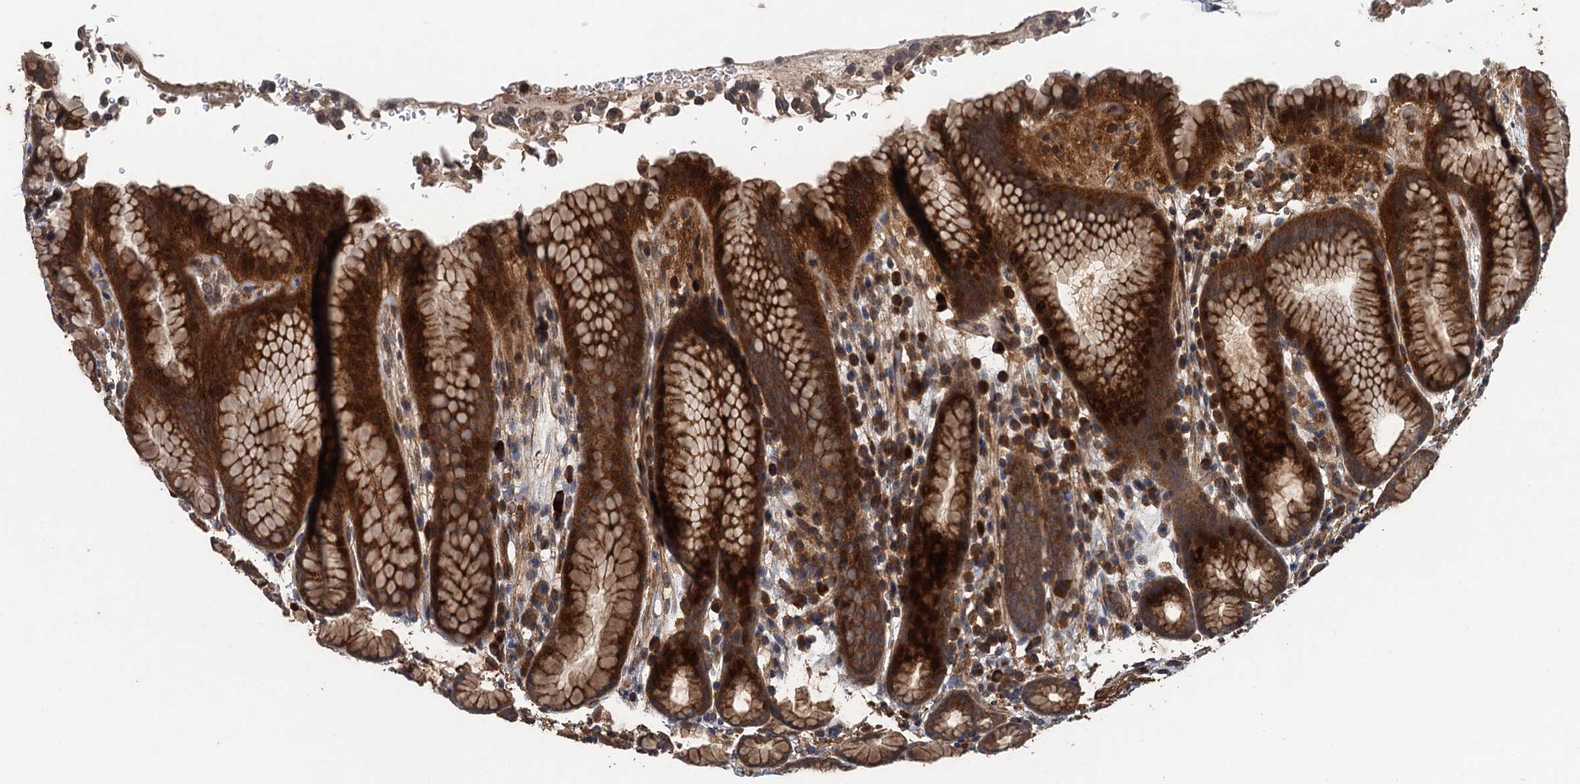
{"staining": {"intensity": "strong", "quantity": ">75%", "location": "cytoplasmic/membranous"}, "tissue": "stomach", "cell_type": "Glandular cells", "image_type": "normal", "snomed": [{"axis": "morphology", "description": "Normal tissue, NOS"}, {"axis": "topography", "description": "Stomach"}], "caption": "The image exhibits staining of normal stomach, revealing strong cytoplasmic/membranous protein staining (brown color) within glandular cells.", "gene": "BORCS5", "patient": {"sex": "male", "age": 42}}